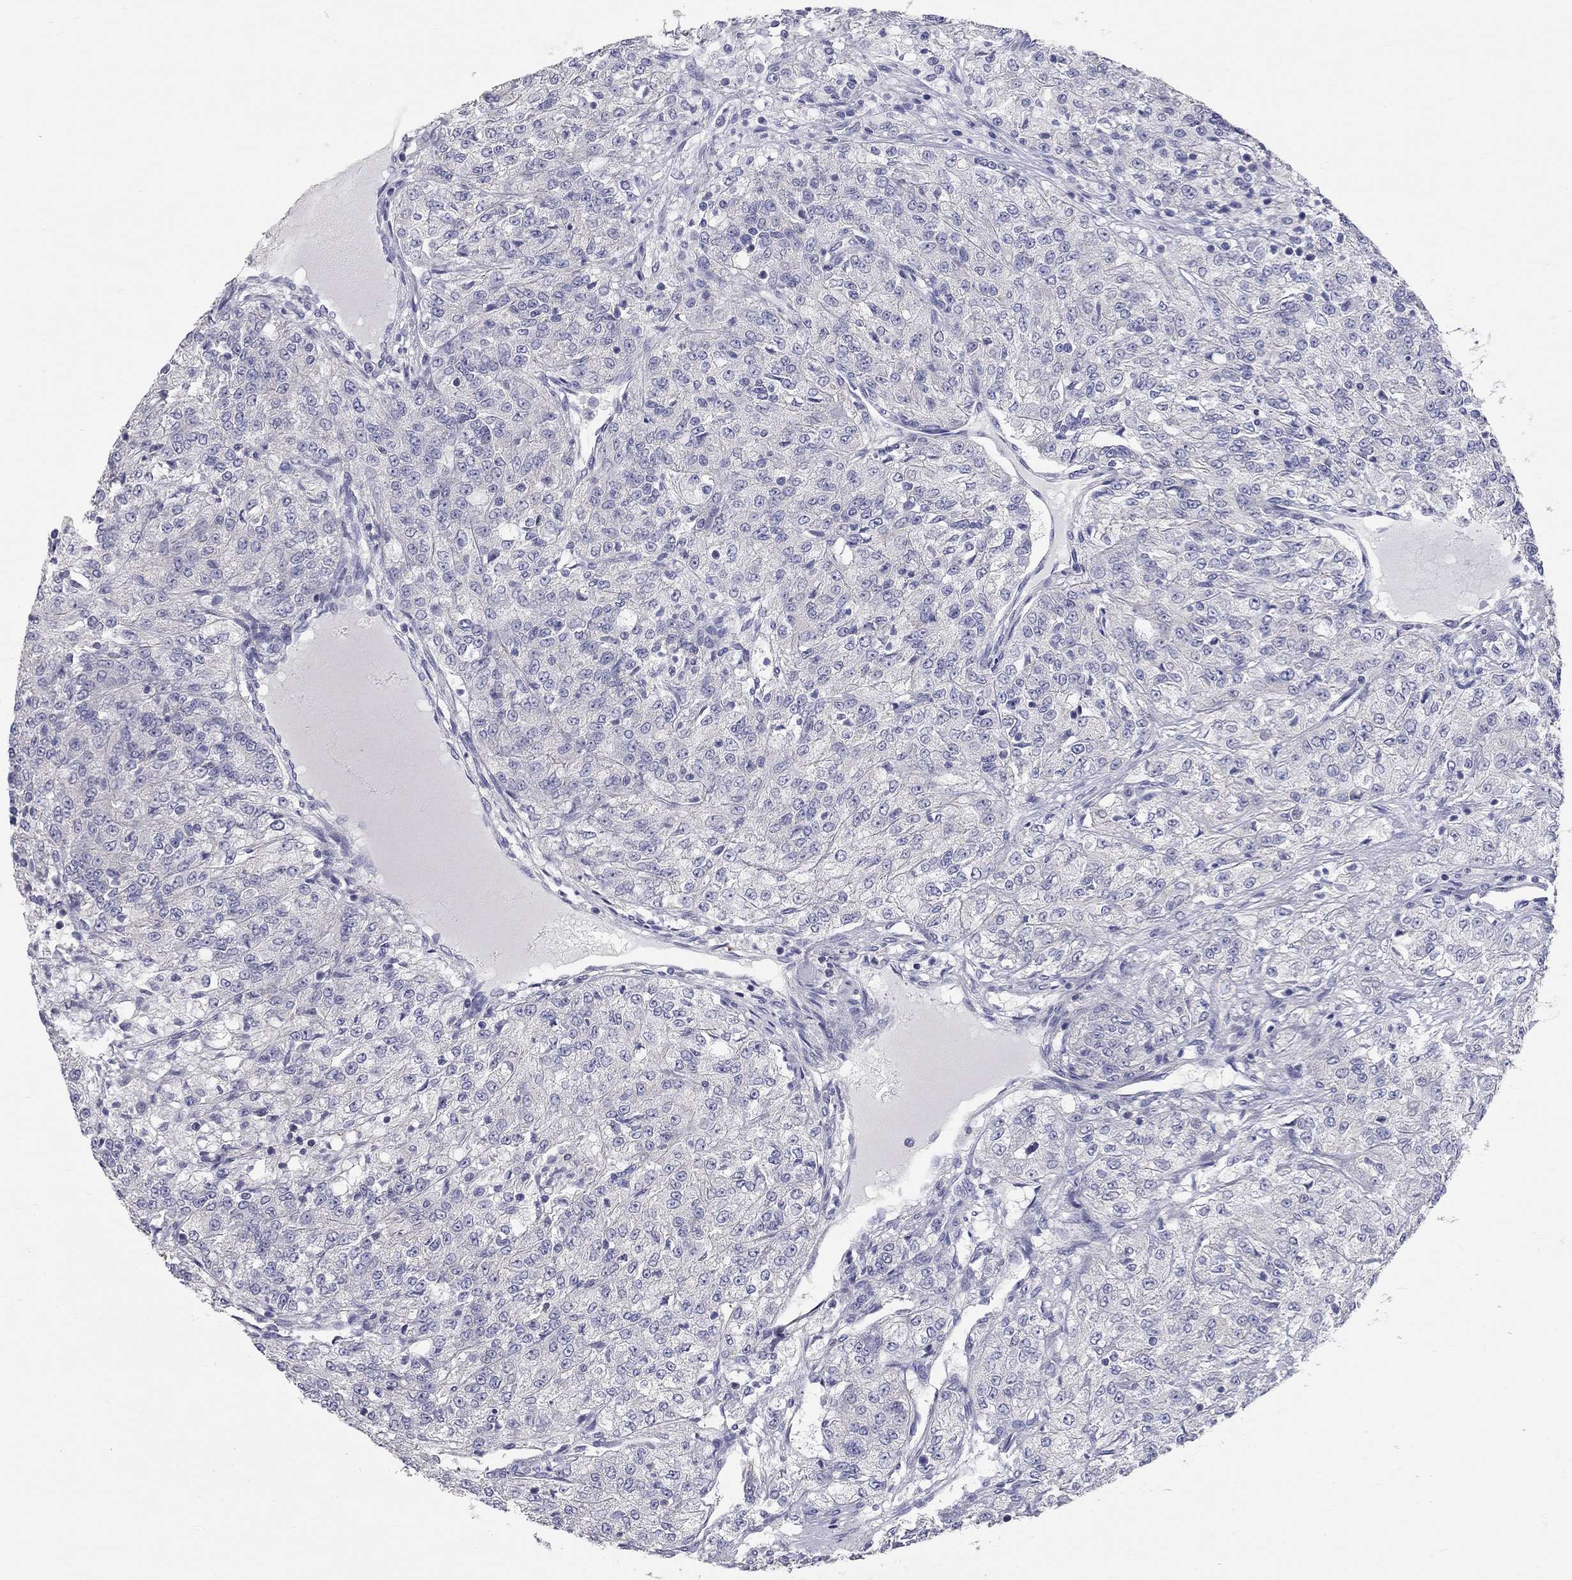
{"staining": {"intensity": "negative", "quantity": "none", "location": "none"}, "tissue": "renal cancer", "cell_type": "Tumor cells", "image_type": "cancer", "snomed": [{"axis": "morphology", "description": "Adenocarcinoma, NOS"}, {"axis": "topography", "description": "Kidney"}], "caption": "Protein analysis of renal cancer shows no significant staining in tumor cells. (Immunohistochemistry, brightfield microscopy, high magnification).", "gene": "CFAP161", "patient": {"sex": "female", "age": 63}}